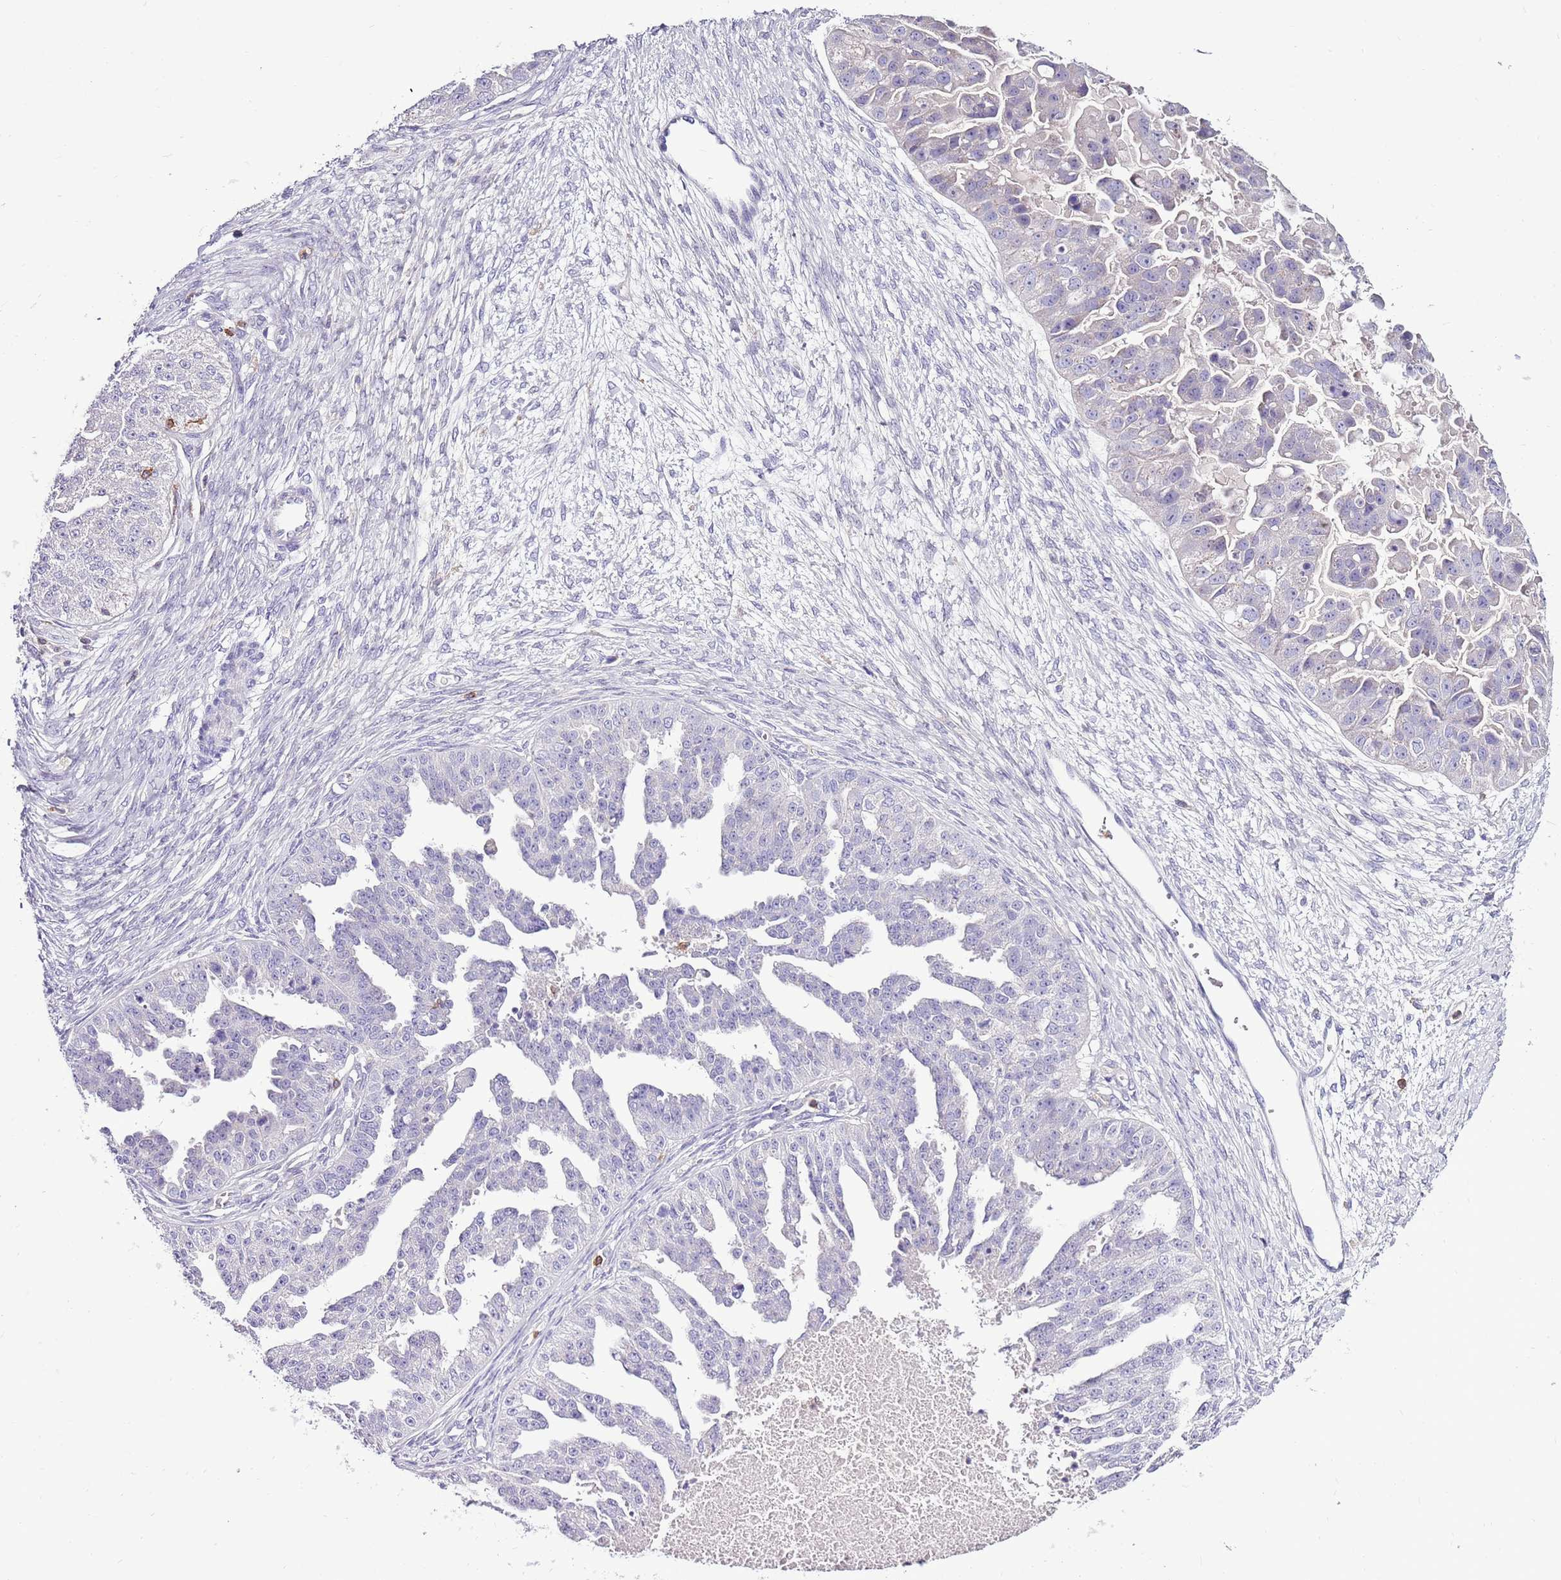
{"staining": {"intensity": "negative", "quantity": "none", "location": "none"}, "tissue": "ovarian cancer", "cell_type": "Tumor cells", "image_type": "cancer", "snomed": [{"axis": "morphology", "description": "Cystadenocarcinoma, serous, NOS"}, {"axis": "topography", "description": "Ovary"}], "caption": "Protein analysis of serous cystadenocarcinoma (ovarian) demonstrates no significant positivity in tumor cells.", "gene": "ZSWIM1", "patient": {"sex": "female", "age": 58}}